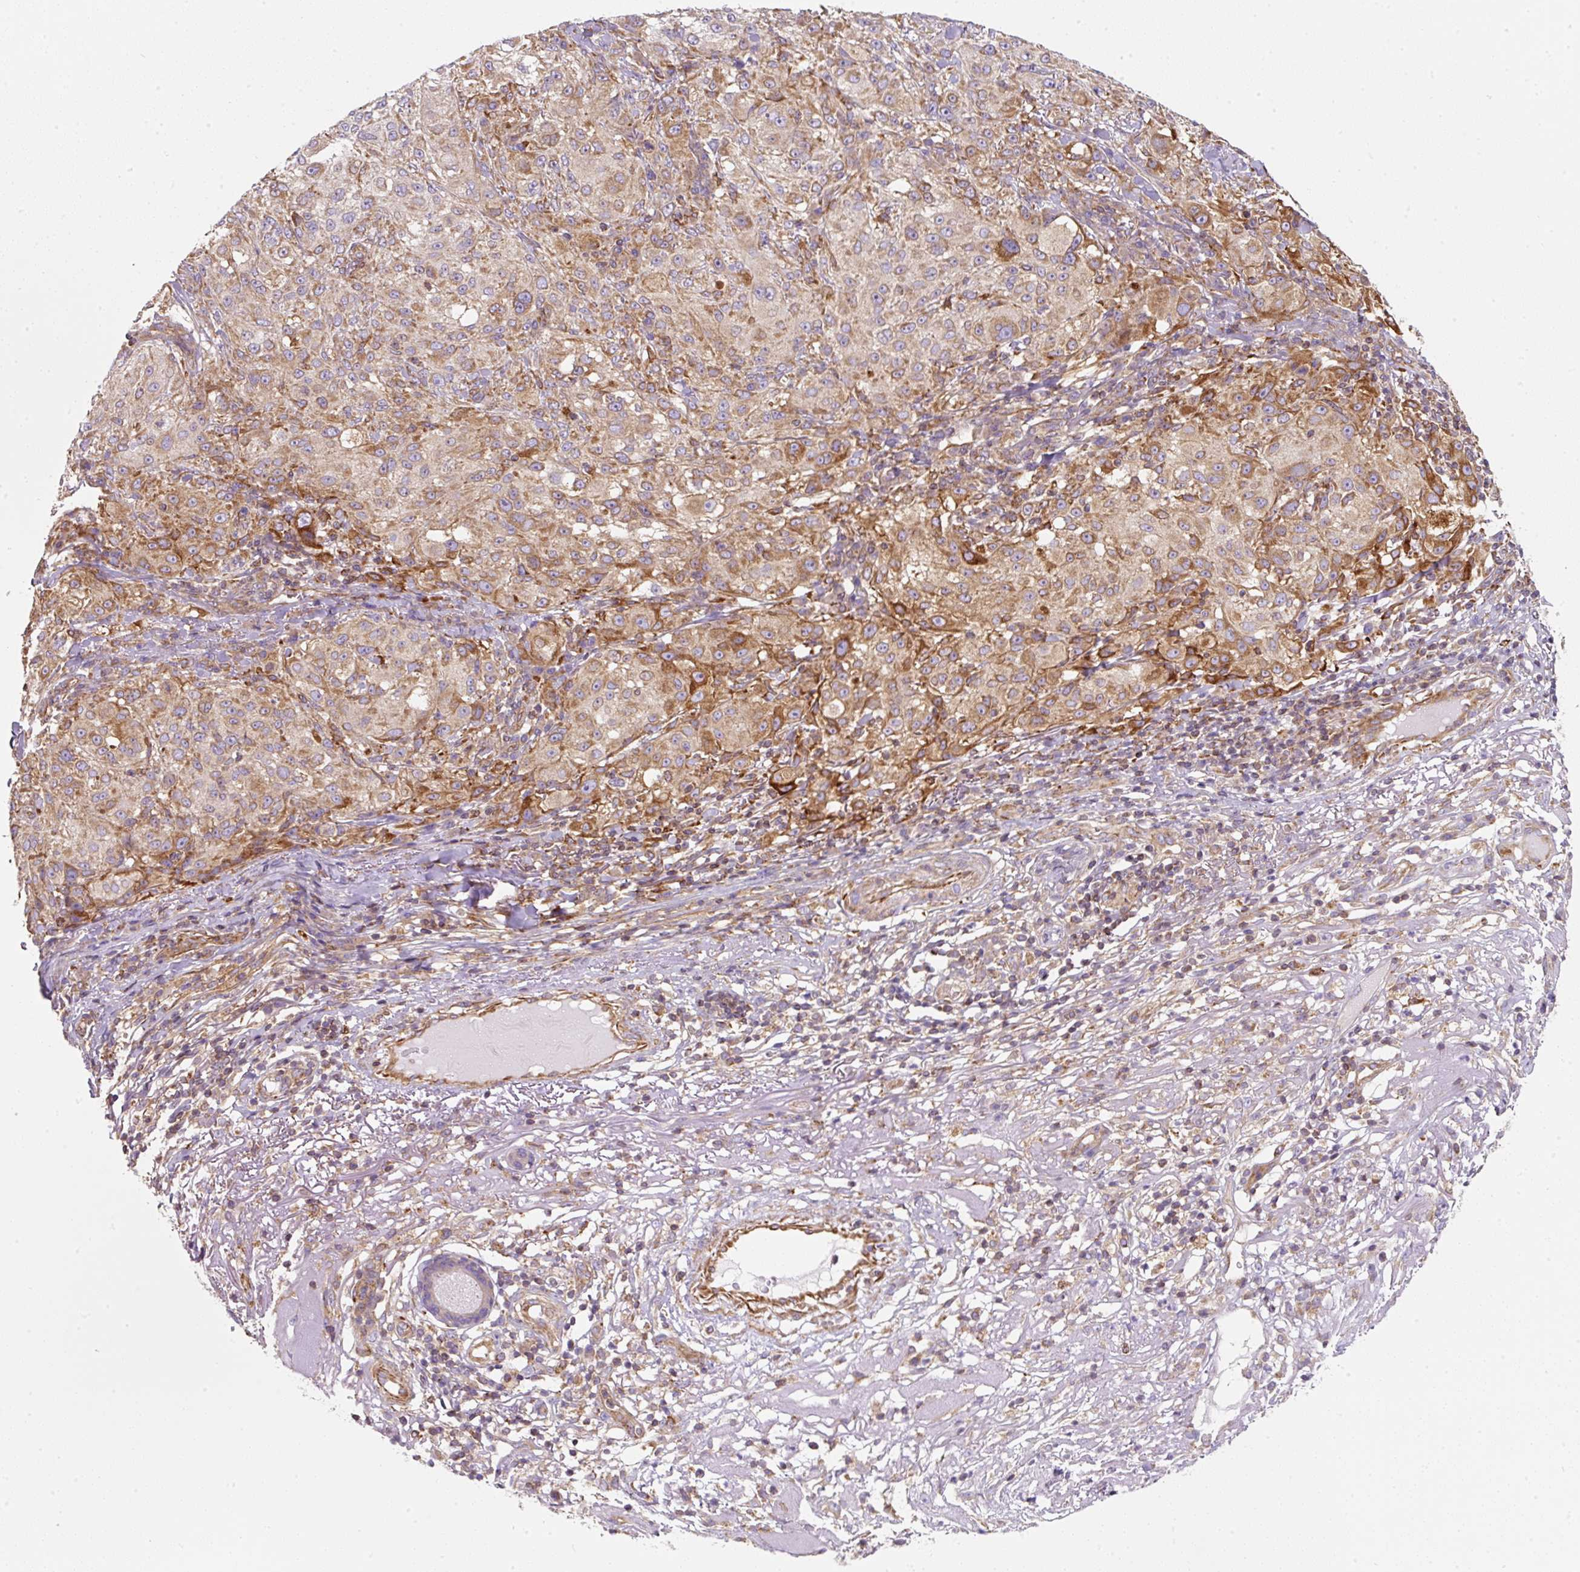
{"staining": {"intensity": "moderate", "quantity": "25%-75%", "location": "cytoplasmic/membranous"}, "tissue": "melanoma", "cell_type": "Tumor cells", "image_type": "cancer", "snomed": [{"axis": "morphology", "description": "Necrosis, NOS"}, {"axis": "morphology", "description": "Malignant melanoma, NOS"}, {"axis": "topography", "description": "Skin"}], "caption": "Immunohistochemical staining of human melanoma shows medium levels of moderate cytoplasmic/membranous expression in about 25%-75% of tumor cells. (brown staining indicates protein expression, while blue staining denotes nuclei).", "gene": "ERAP2", "patient": {"sex": "female", "age": 87}}